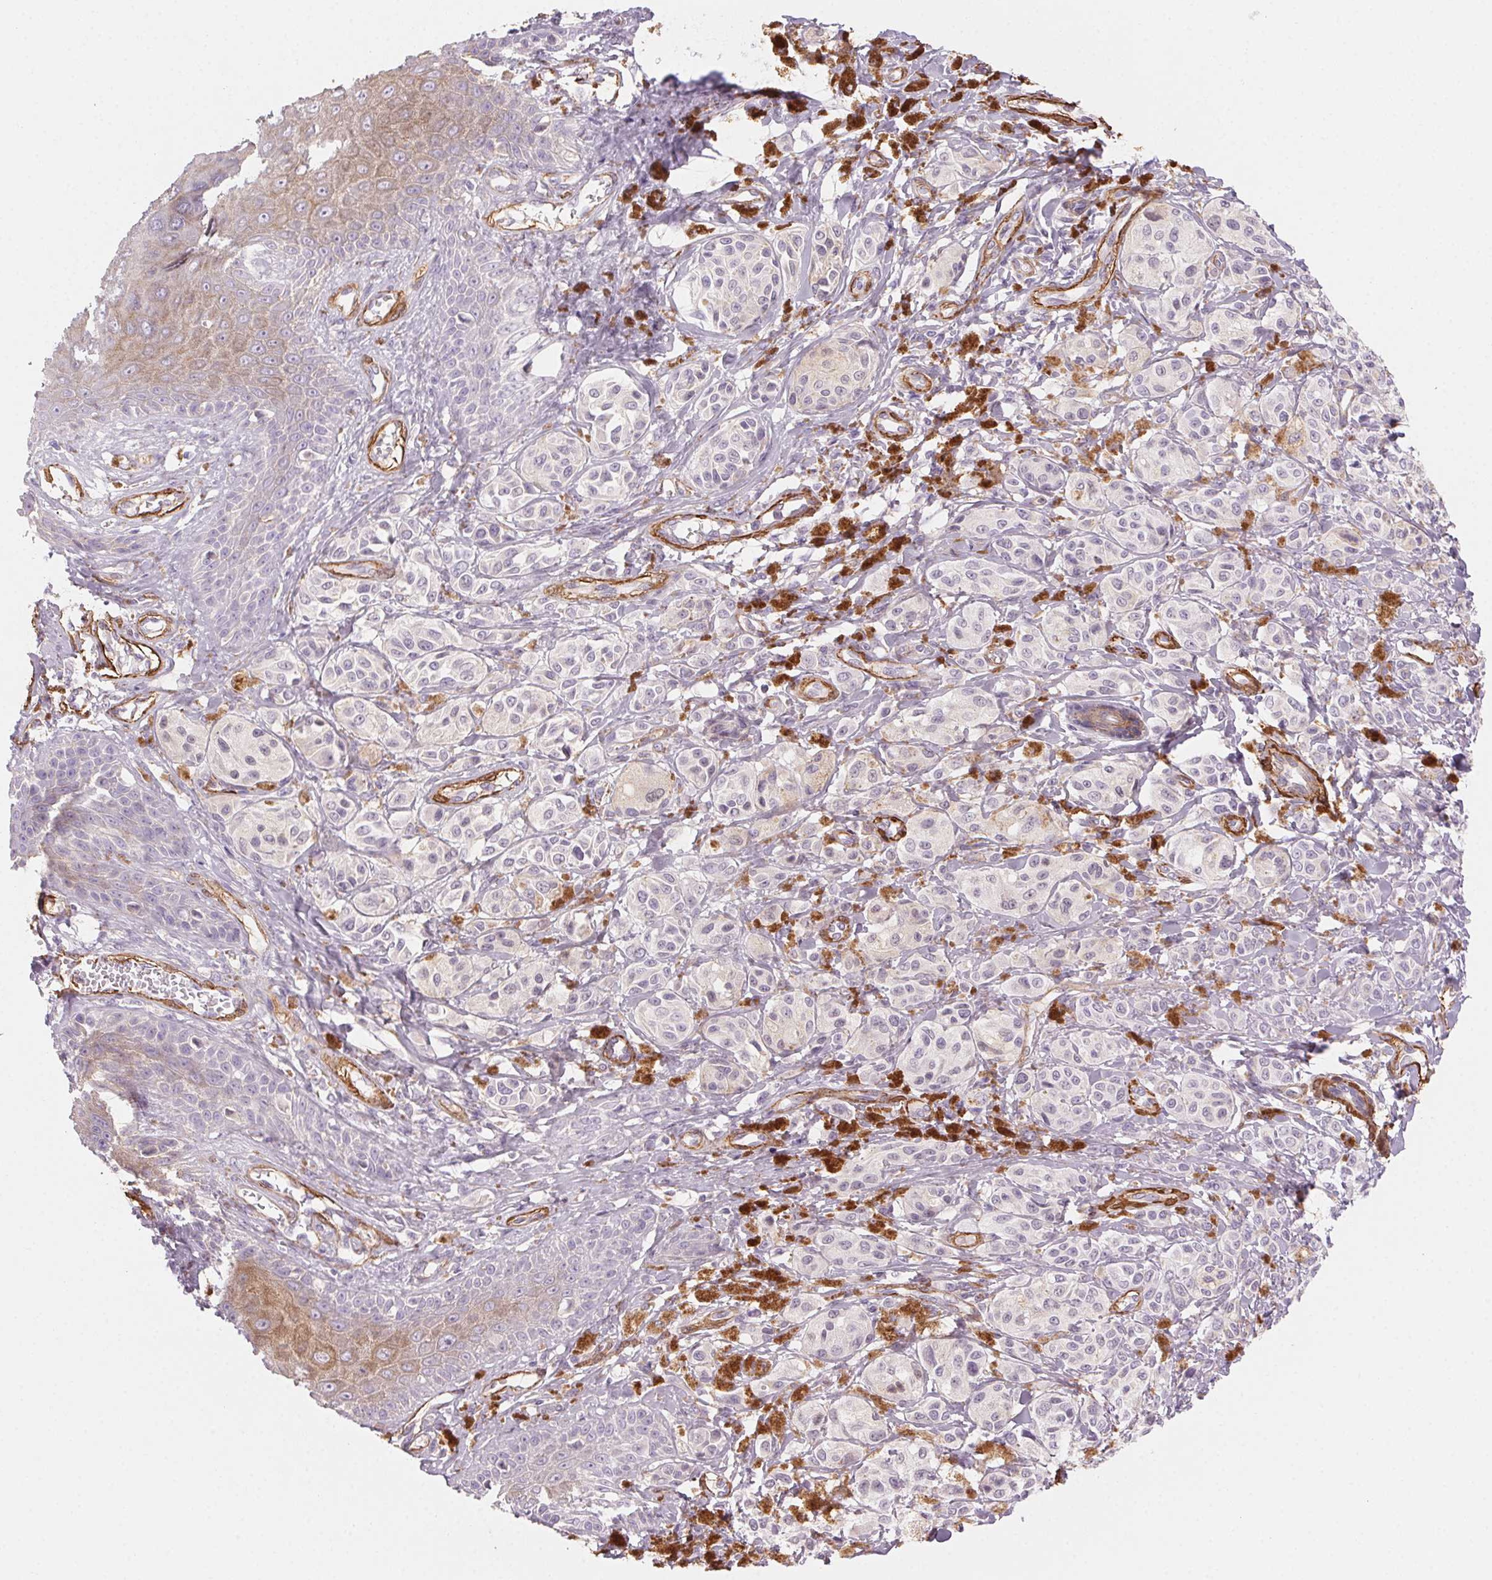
{"staining": {"intensity": "negative", "quantity": "none", "location": "none"}, "tissue": "melanoma", "cell_type": "Tumor cells", "image_type": "cancer", "snomed": [{"axis": "morphology", "description": "Malignant melanoma, NOS"}, {"axis": "topography", "description": "Skin"}], "caption": "Immunohistochemistry (IHC) image of human malignant melanoma stained for a protein (brown), which demonstrates no expression in tumor cells.", "gene": "GPX8", "patient": {"sex": "female", "age": 80}}